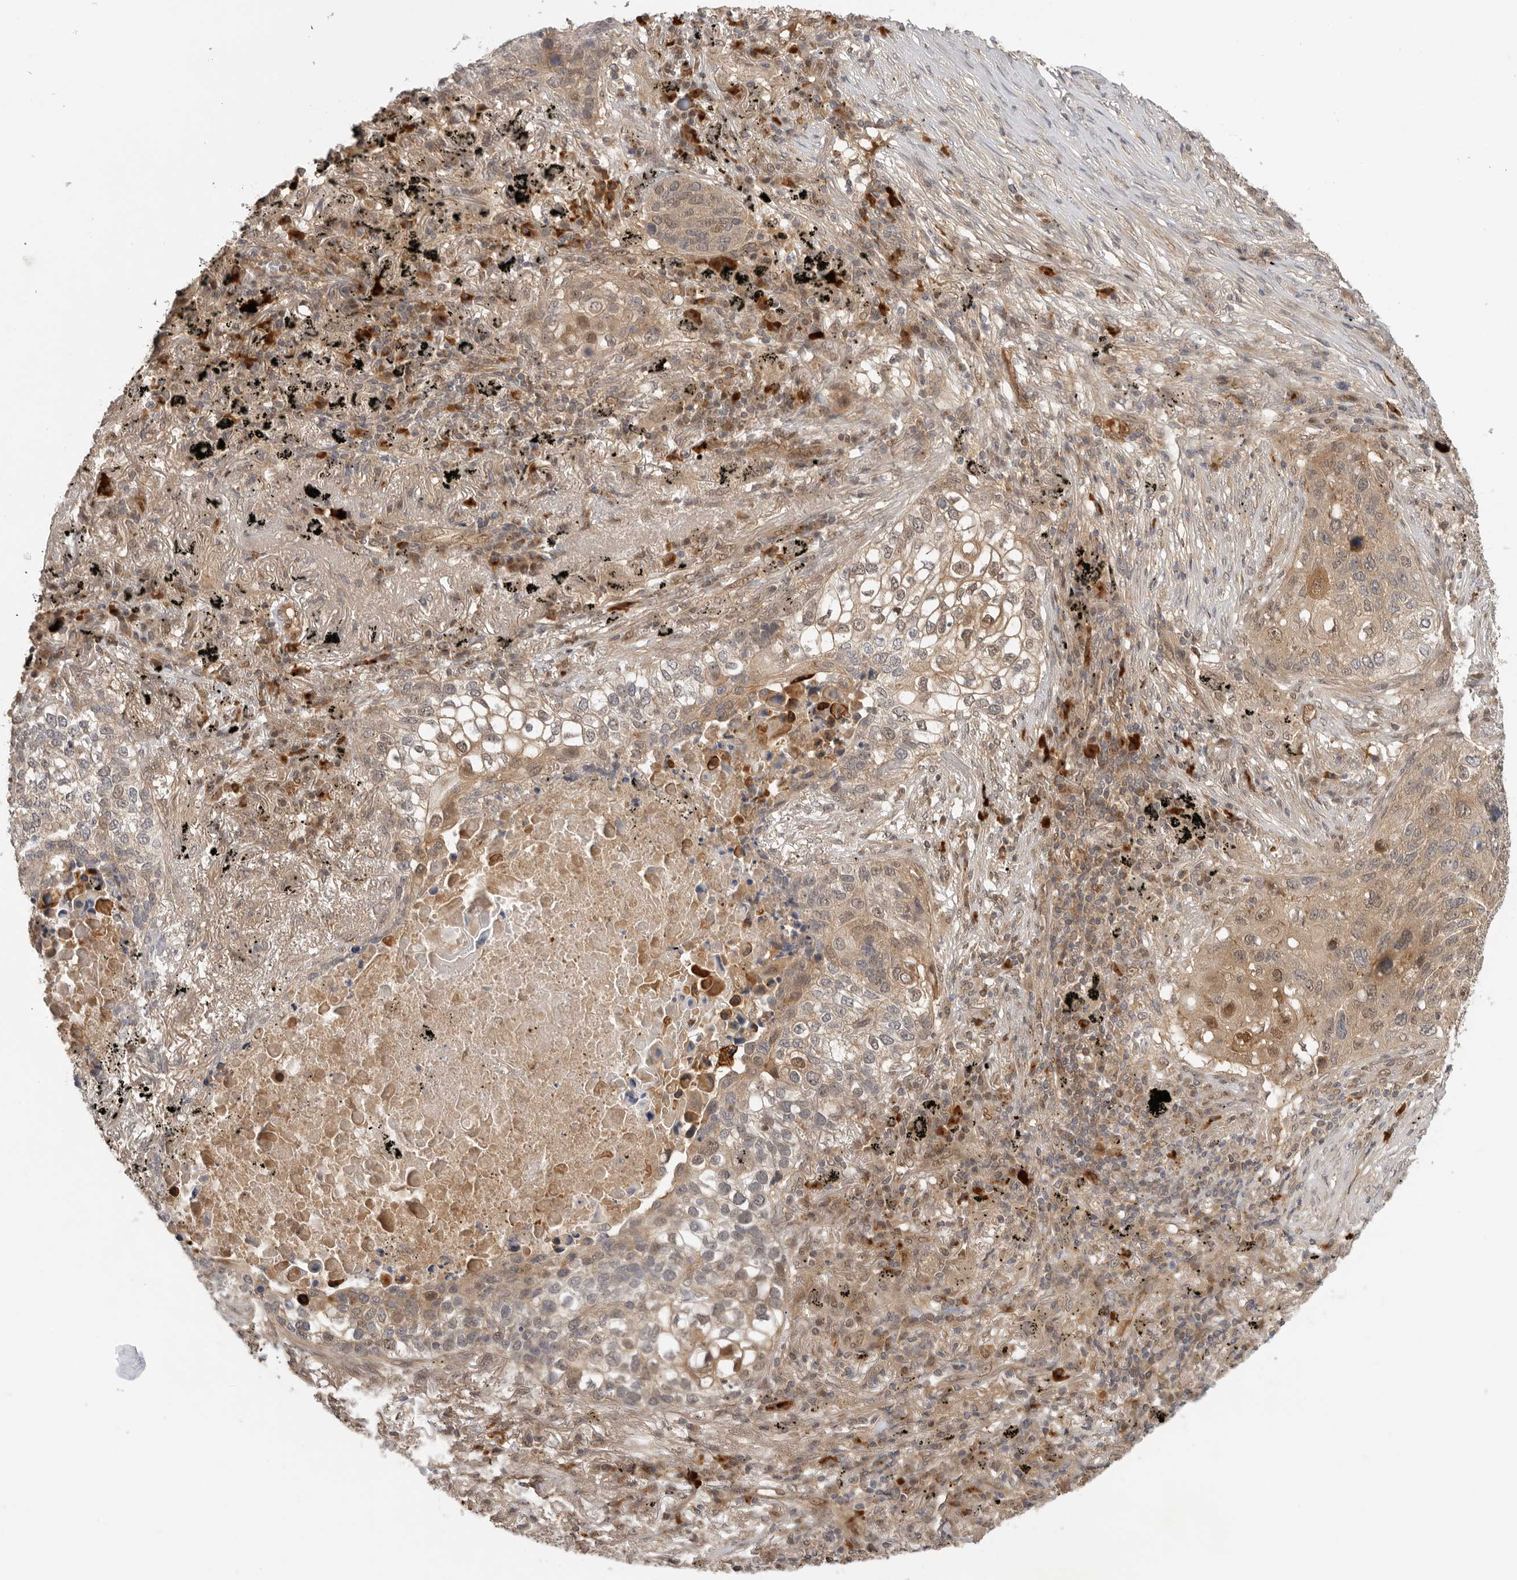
{"staining": {"intensity": "weak", "quantity": "<25%", "location": "cytoplasmic/membranous,nuclear"}, "tissue": "lung cancer", "cell_type": "Tumor cells", "image_type": "cancer", "snomed": [{"axis": "morphology", "description": "Squamous cell carcinoma, NOS"}, {"axis": "topography", "description": "Lung"}], "caption": "Micrograph shows no significant protein positivity in tumor cells of lung cancer. The staining is performed using DAB (3,3'-diaminobenzidine) brown chromogen with nuclei counter-stained in using hematoxylin.", "gene": "DCAF8", "patient": {"sex": "female", "age": 63}}